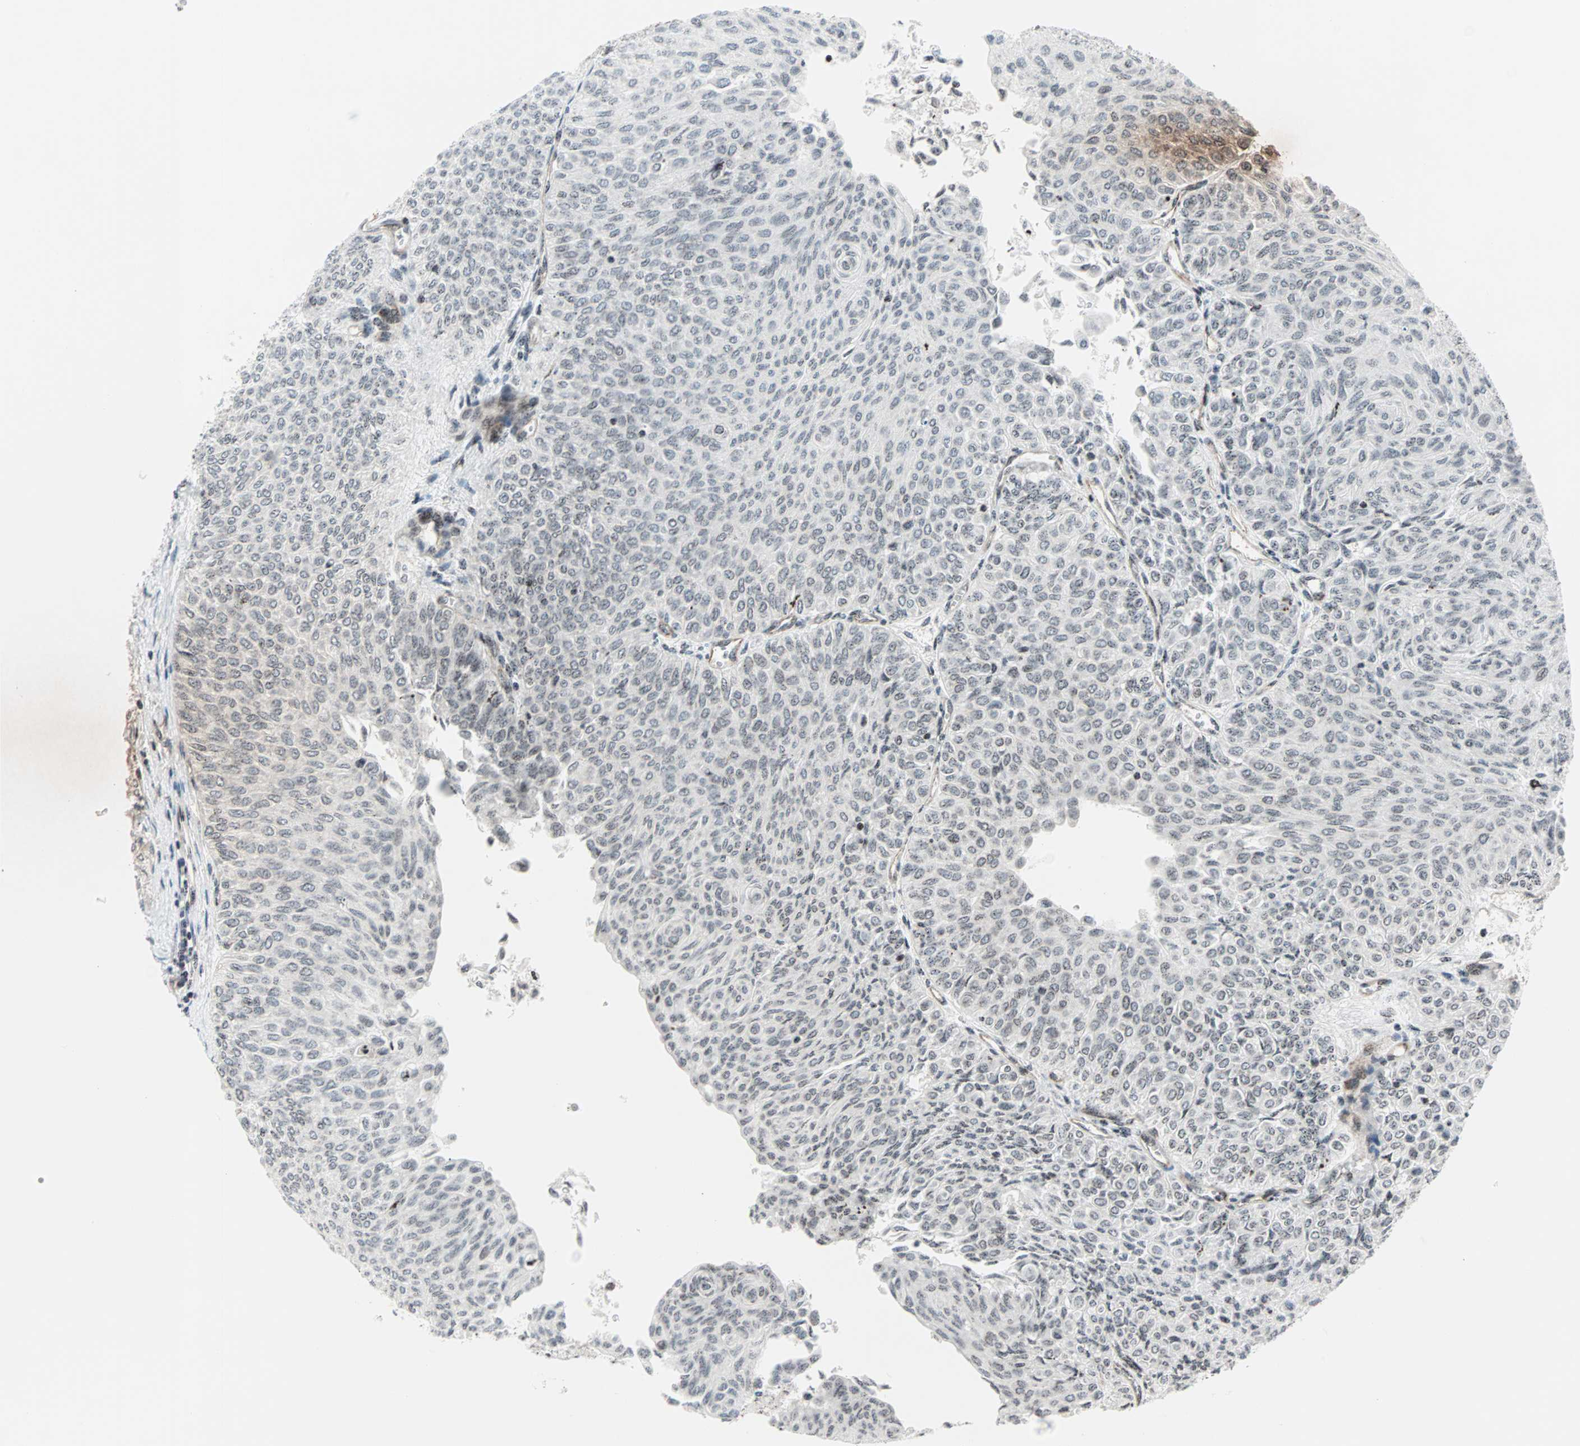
{"staining": {"intensity": "weak", "quantity": "25%-75%", "location": "nuclear"}, "tissue": "urothelial cancer", "cell_type": "Tumor cells", "image_type": "cancer", "snomed": [{"axis": "morphology", "description": "Urothelial carcinoma, Low grade"}, {"axis": "topography", "description": "Urinary bladder"}], "caption": "Low-grade urothelial carcinoma stained with IHC reveals weak nuclear staining in approximately 25%-75% of tumor cells. Immunohistochemistry (ihc) stains the protein of interest in brown and the nuclei are stained blue.", "gene": "CENPA", "patient": {"sex": "male", "age": 78}}